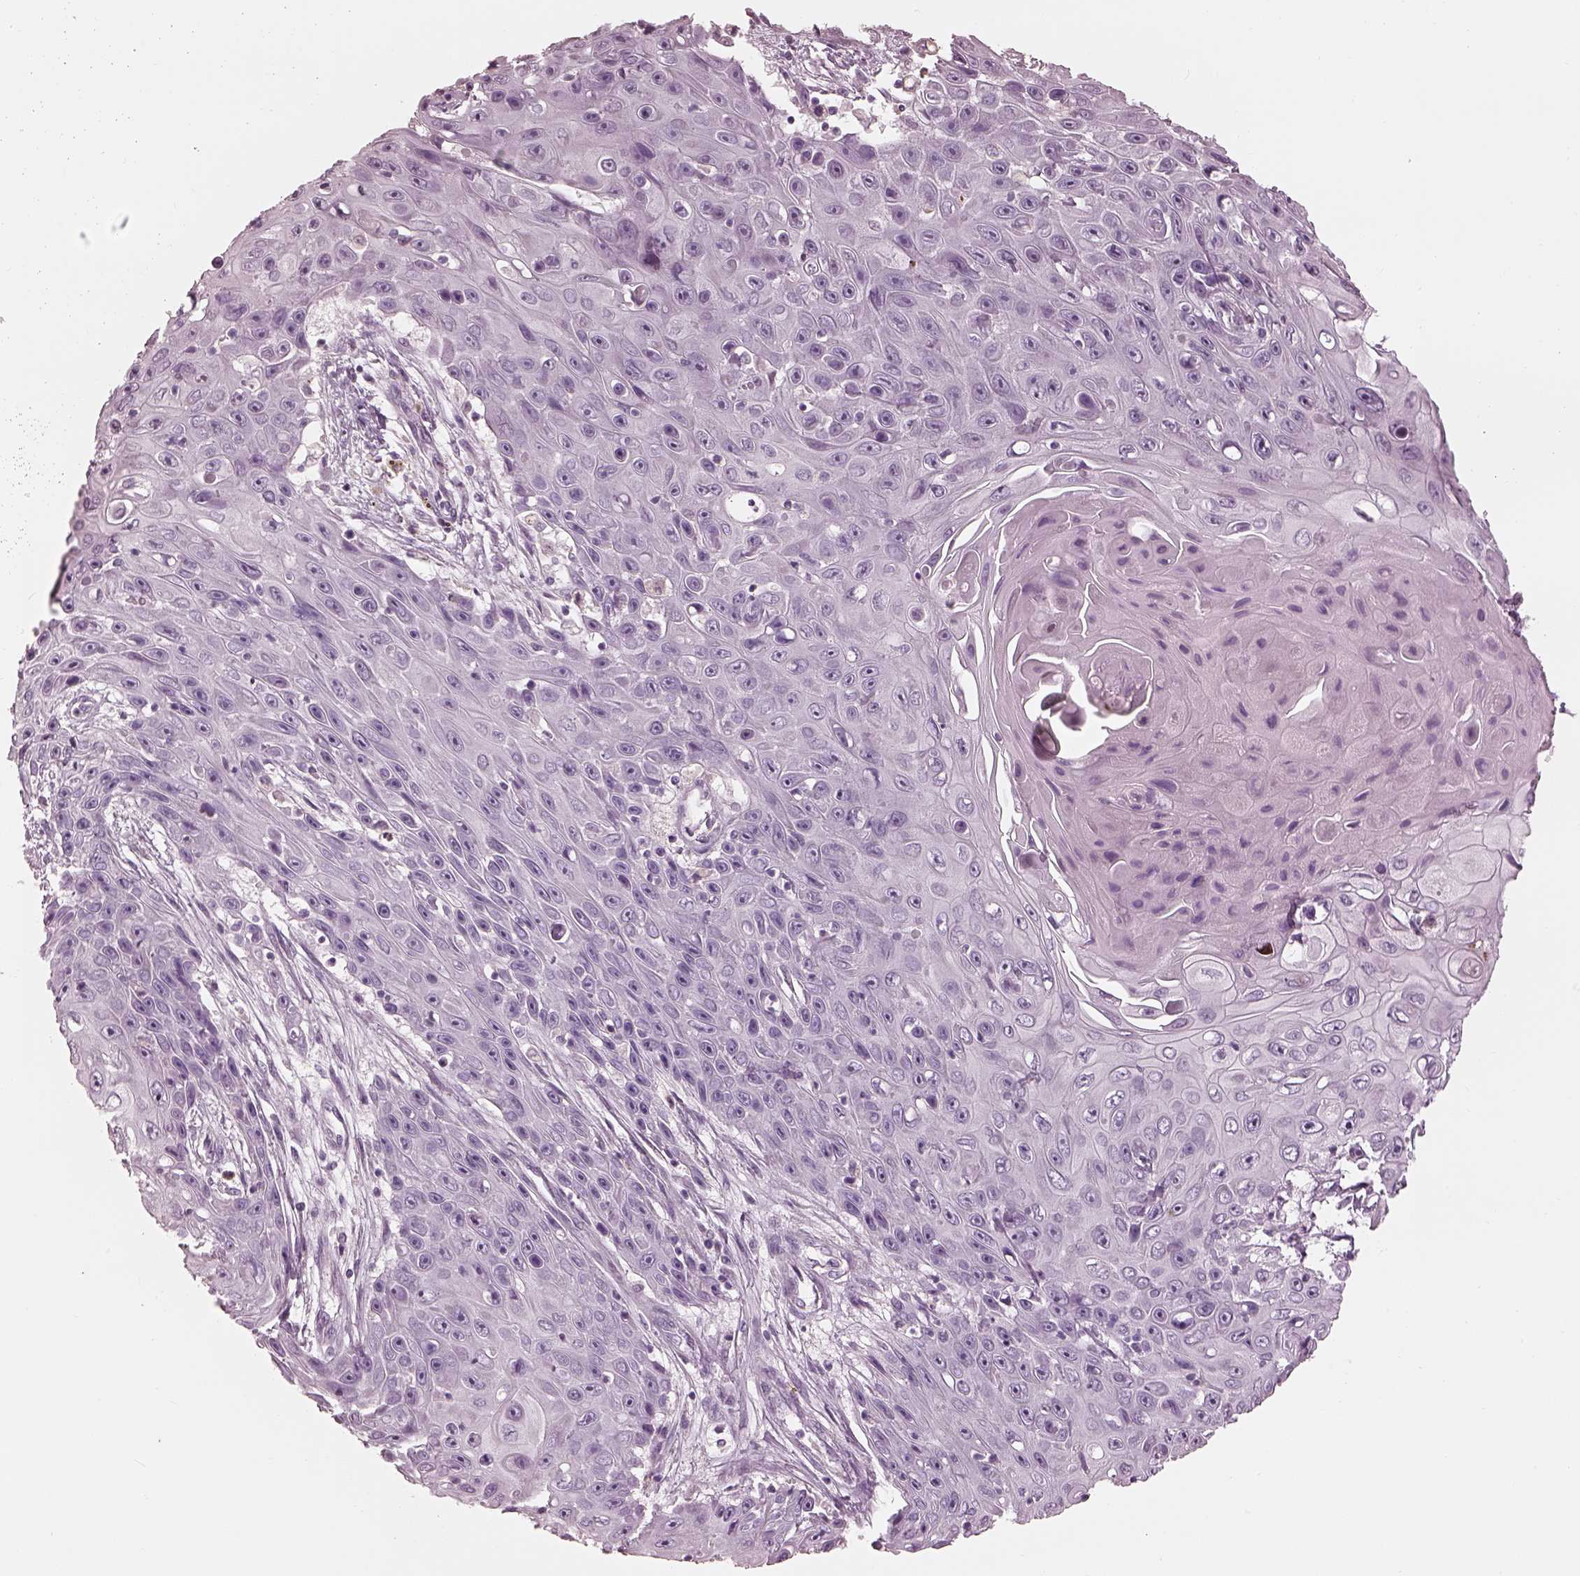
{"staining": {"intensity": "negative", "quantity": "none", "location": "none"}, "tissue": "skin cancer", "cell_type": "Tumor cells", "image_type": "cancer", "snomed": [{"axis": "morphology", "description": "Squamous cell carcinoma, NOS"}, {"axis": "topography", "description": "Skin"}], "caption": "Immunohistochemistry of human squamous cell carcinoma (skin) shows no staining in tumor cells.", "gene": "RSPH9", "patient": {"sex": "male", "age": 82}}